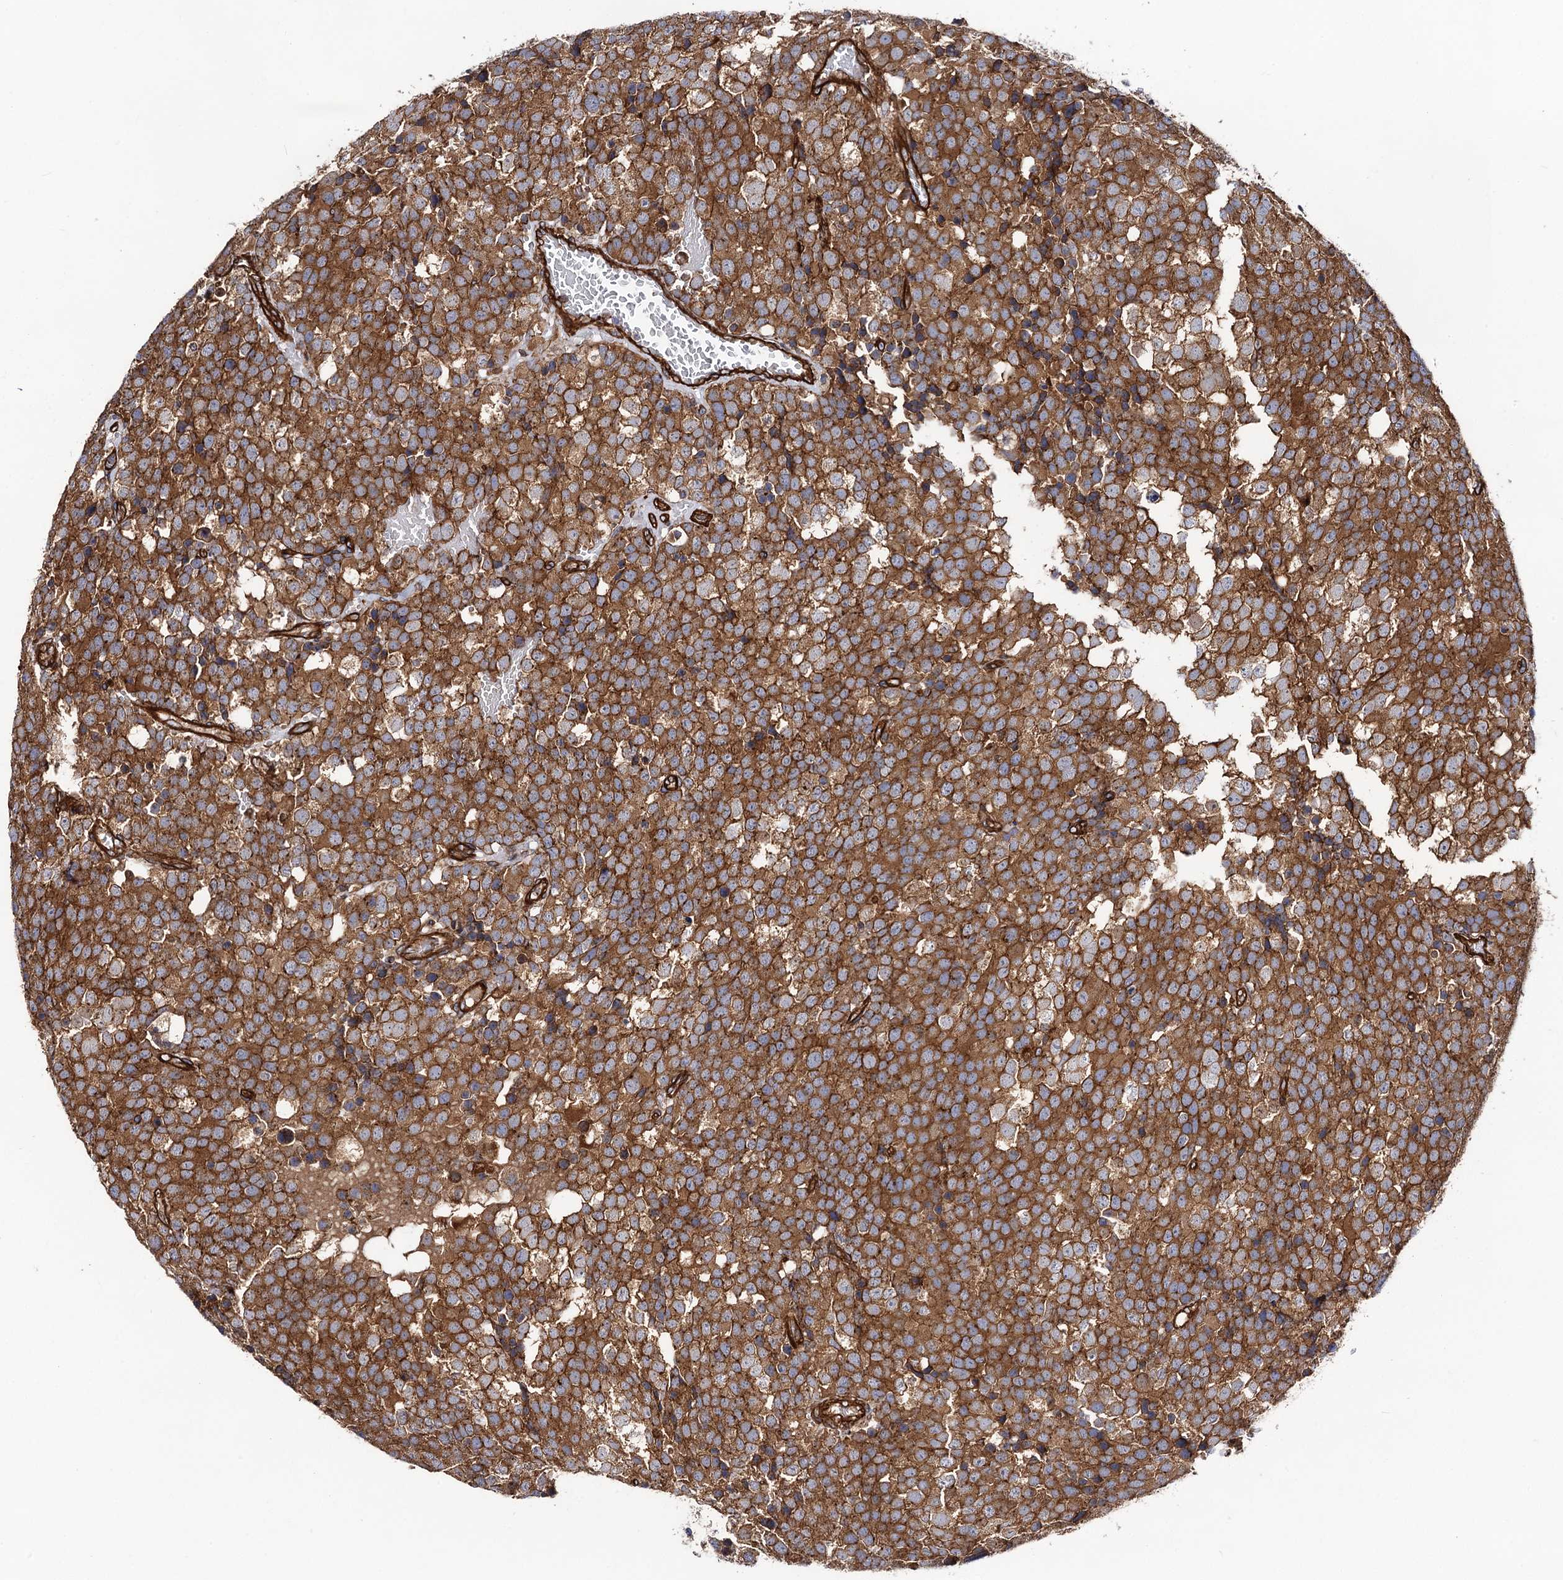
{"staining": {"intensity": "strong", "quantity": ">75%", "location": "cytoplasmic/membranous"}, "tissue": "testis cancer", "cell_type": "Tumor cells", "image_type": "cancer", "snomed": [{"axis": "morphology", "description": "Seminoma, NOS"}, {"axis": "topography", "description": "Testis"}], "caption": "High-power microscopy captured an immunohistochemistry histopathology image of testis cancer (seminoma), revealing strong cytoplasmic/membranous expression in approximately >75% of tumor cells. (DAB (3,3'-diaminobenzidine) IHC with brightfield microscopy, high magnification).", "gene": "CIP2A", "patient": {"sex": "male", "age": 71}}